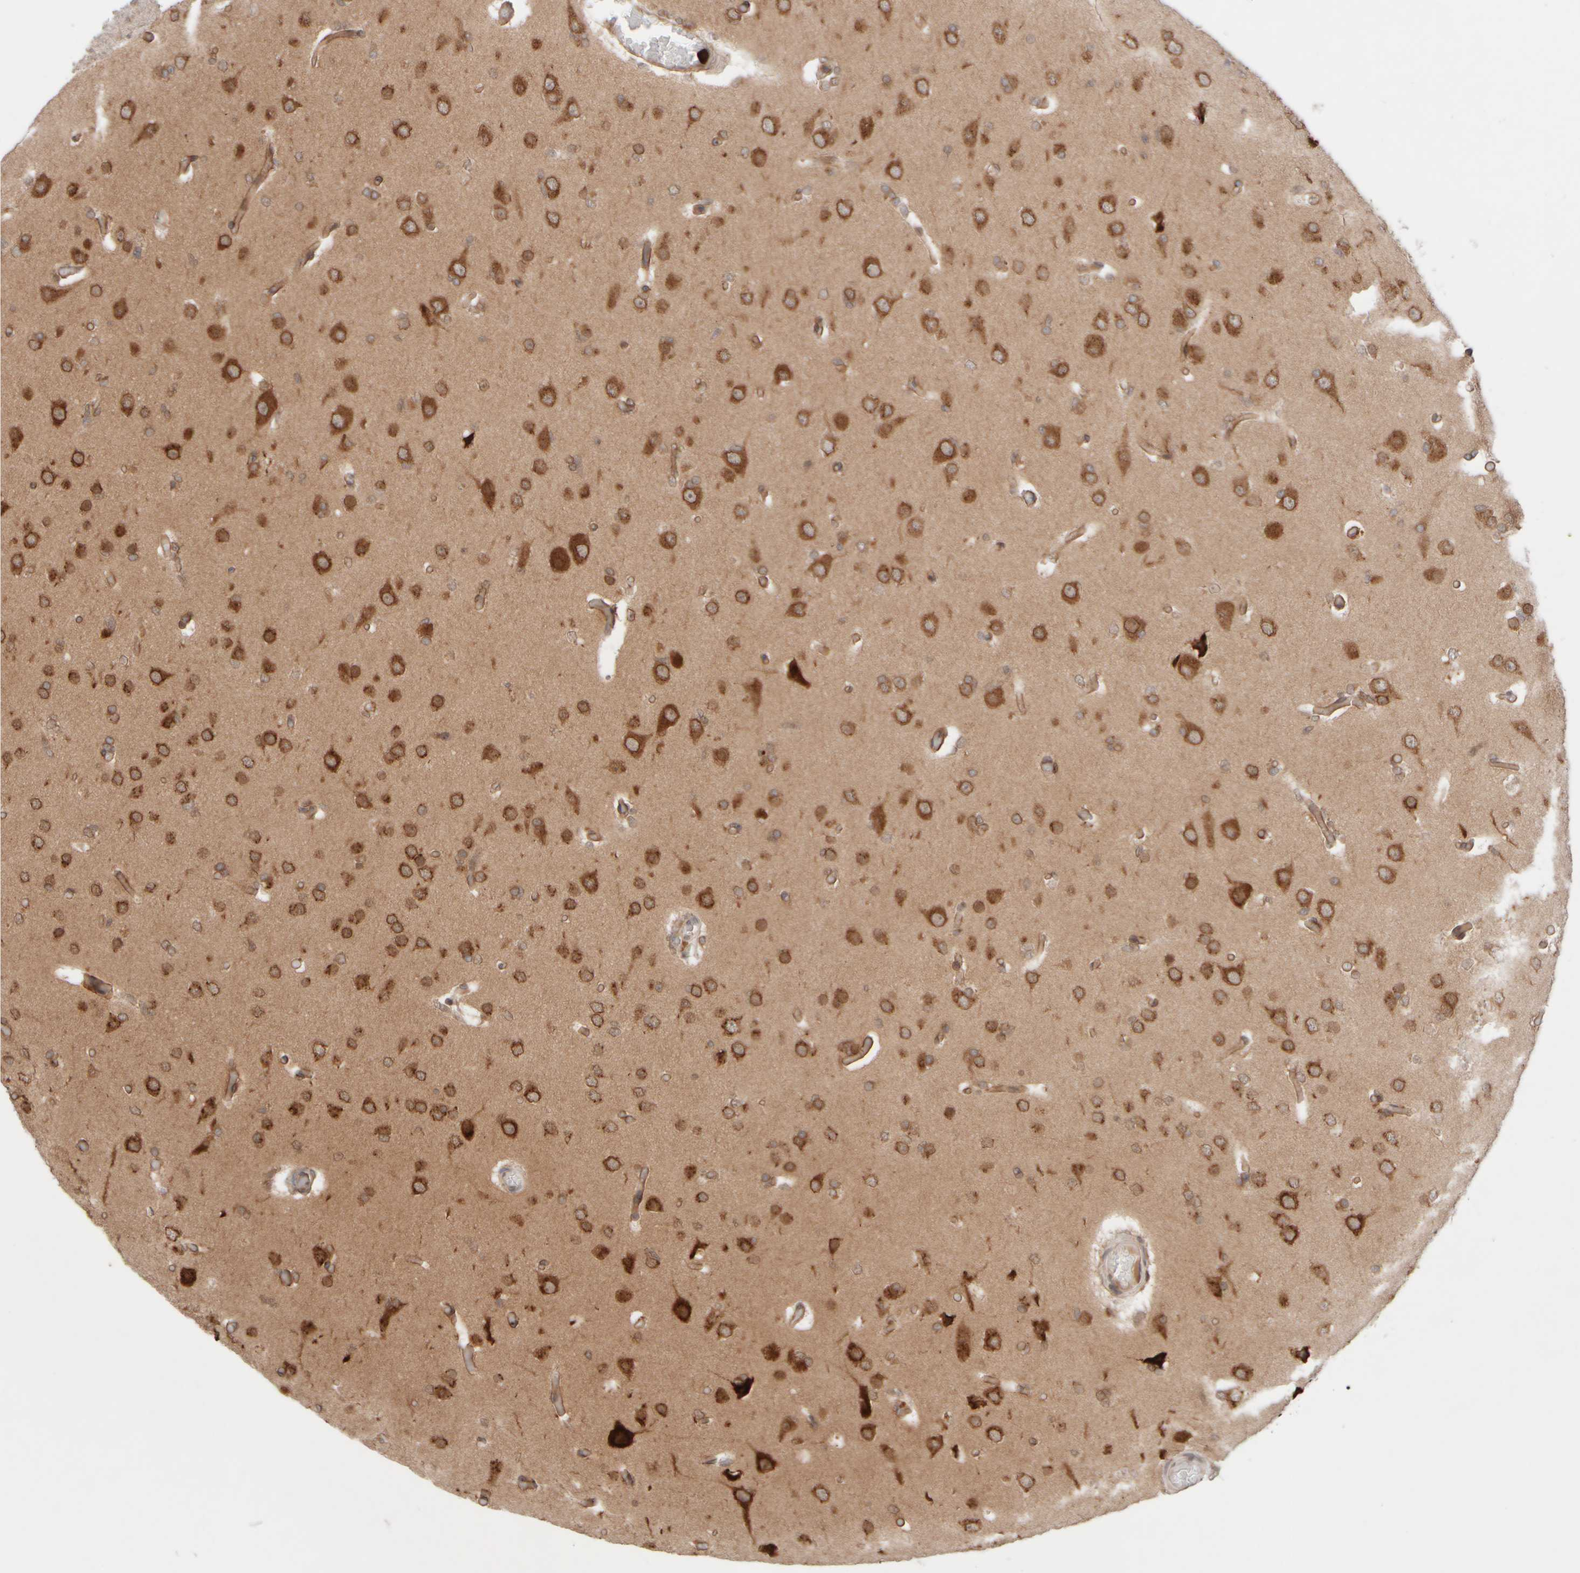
{"staining": {"intensity": "moderate", "quantity": ">75%", "location": "cytoplasmic/membranous"}, "tissue": "glioma", "cell_type": "Tumor cells", "image_type": "cancer", "snomed": [{"axis": "morphology", "description": "Glioma, malignant, High grade"}, {"axis": "topography", "description": "Cerebral cortex"}], "caption": "Malignant high-grade glioma stained with a brown dye shows moderate cytoplasmic/membranous positive positivity in approximately >75% of tumor cells.", "gene": "GCN1", "patient": {"sex": "female", "age": 36}}